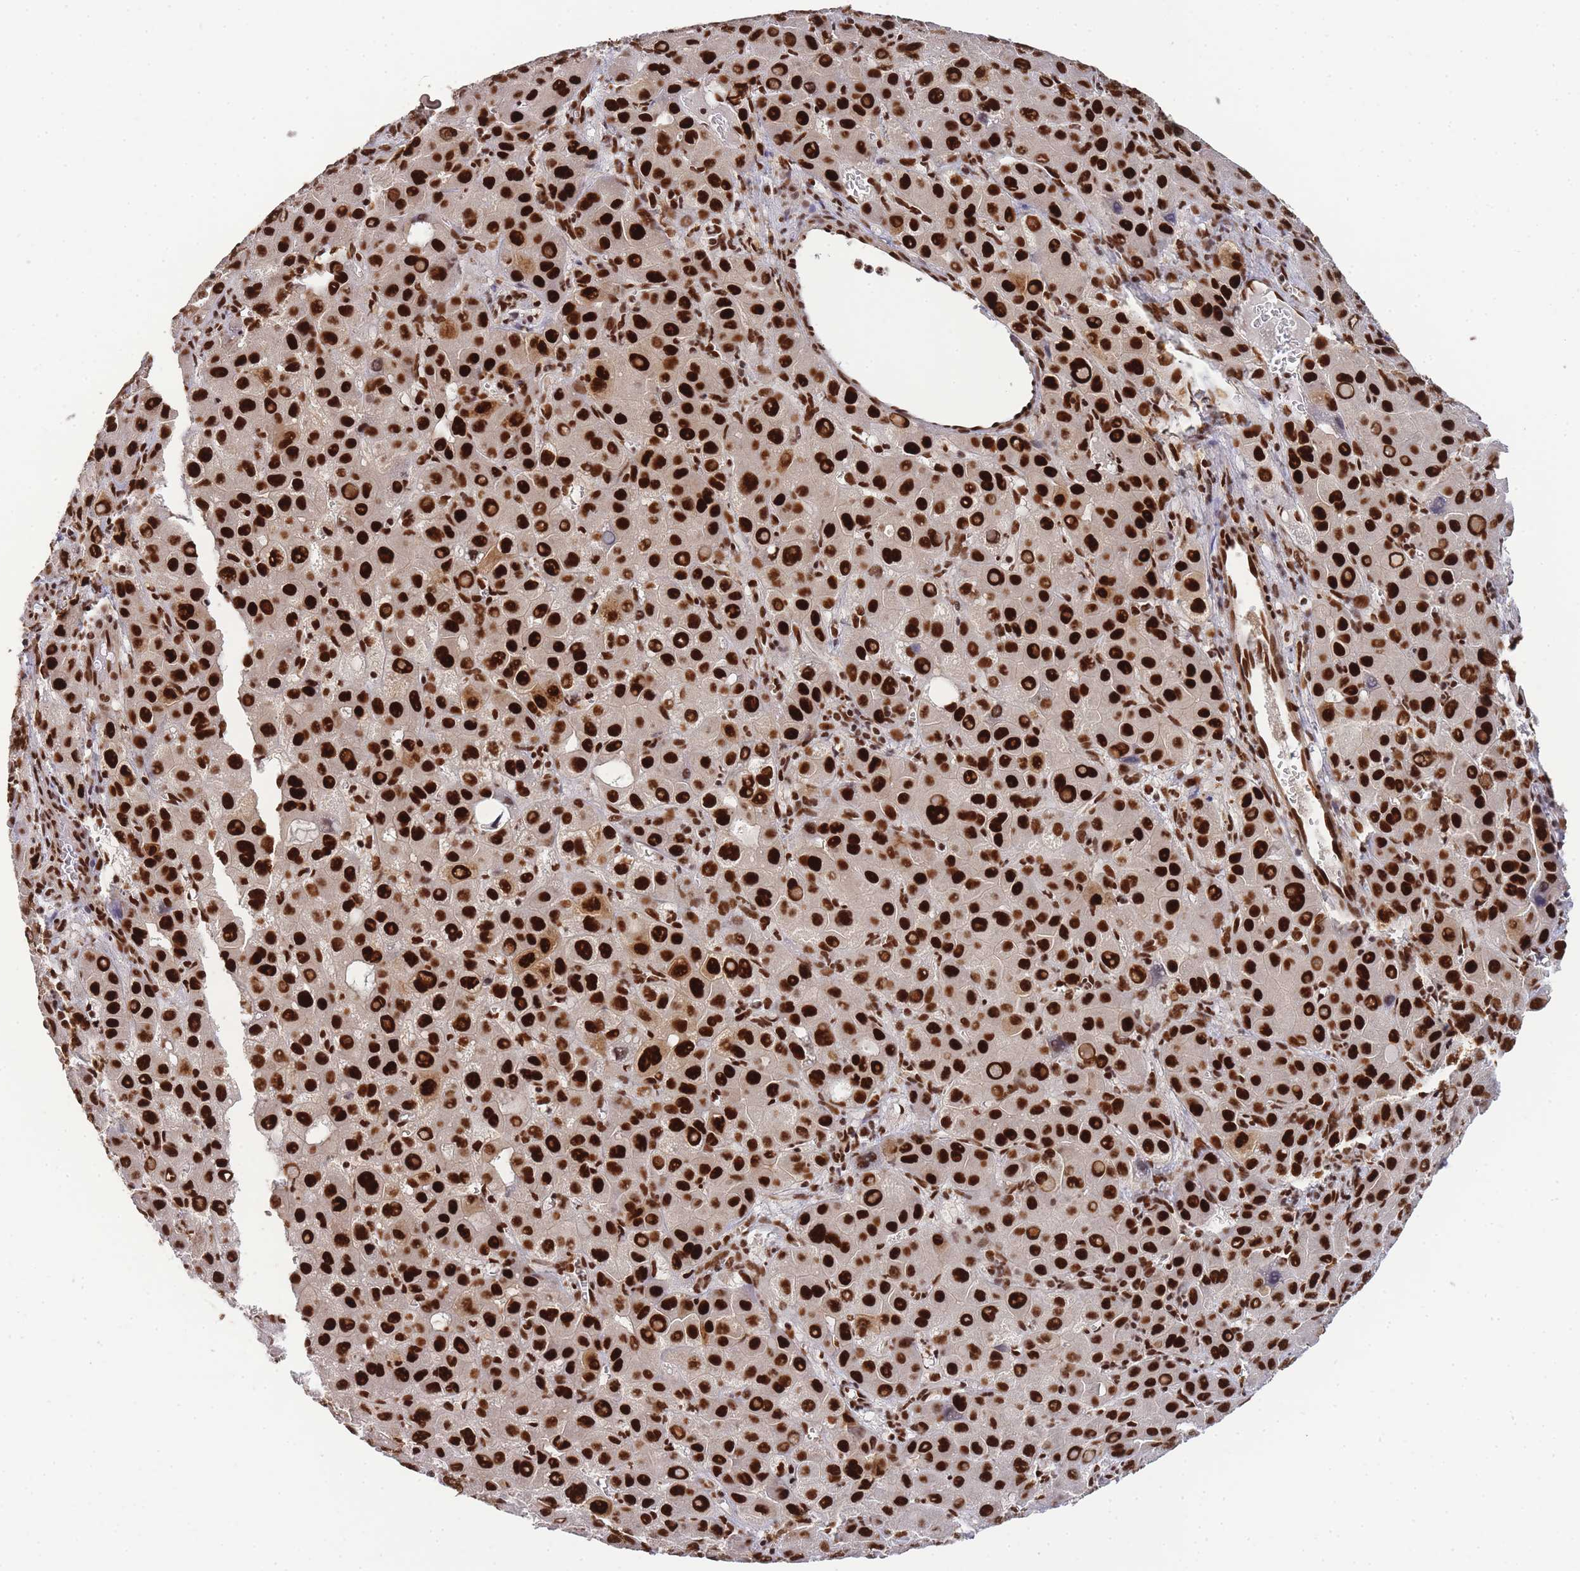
{"staining": {"intensity": "strong", "quantity": ">75%", "location": "nuclear"}, "tissue": "liver cancer", "cell_type": "Tumor cells", "image_type": "cancer", "snomed": [{"axis": "morphology", "description": "Carcinoma, Hepatocellular, NOS"}, {"axis": "topography", "description": "Liver"}], "caption": "Tumor cells exhibit high levels of strong nuclear expression in about >75% of cells in human liver cancer (hepatocellular carcinoma). Ihc stains the protein of interest in brown and the nuclei are stained blue.", "gene": "PRKDC", "patient": {"sex": "male", "age": 55}}